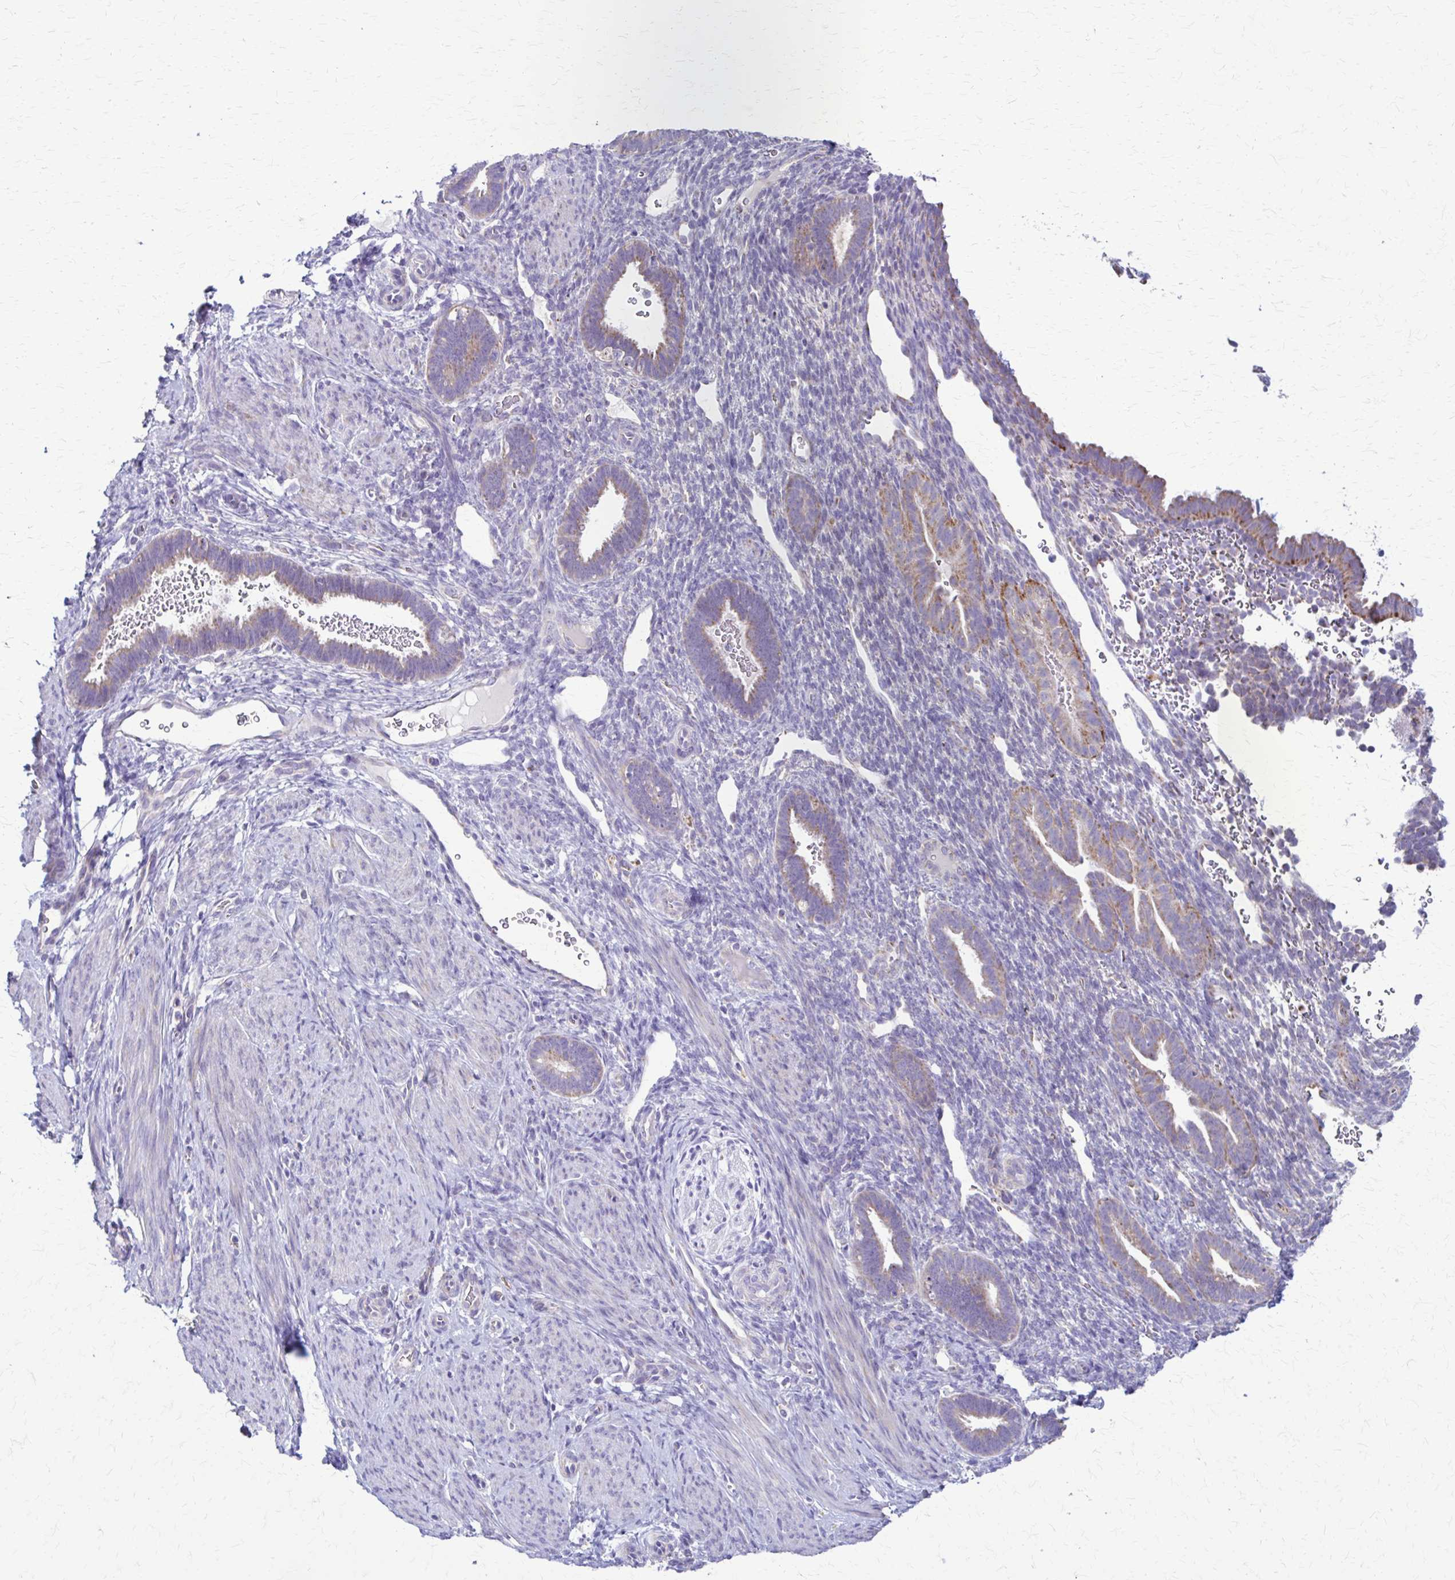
{"staining": {"intensity": "negative", "quantity": "none", "location": "none"}, "tissue": "endometrium", "cell_type": "Cells in endometrial stroma", "image_type": "normal", "snomed": [{"axis": "morphology", "description": "Normal tissue, NOS"}, {"axis": "topography", "description": "Endometrium"}], "caption": "This is a image of immunohistochemistry staining of benign endometrium, which shows no positivity in cells in endometrial stroma.", "gene": "SAMD13", "patient": {"sex": "female", "age": 34}}